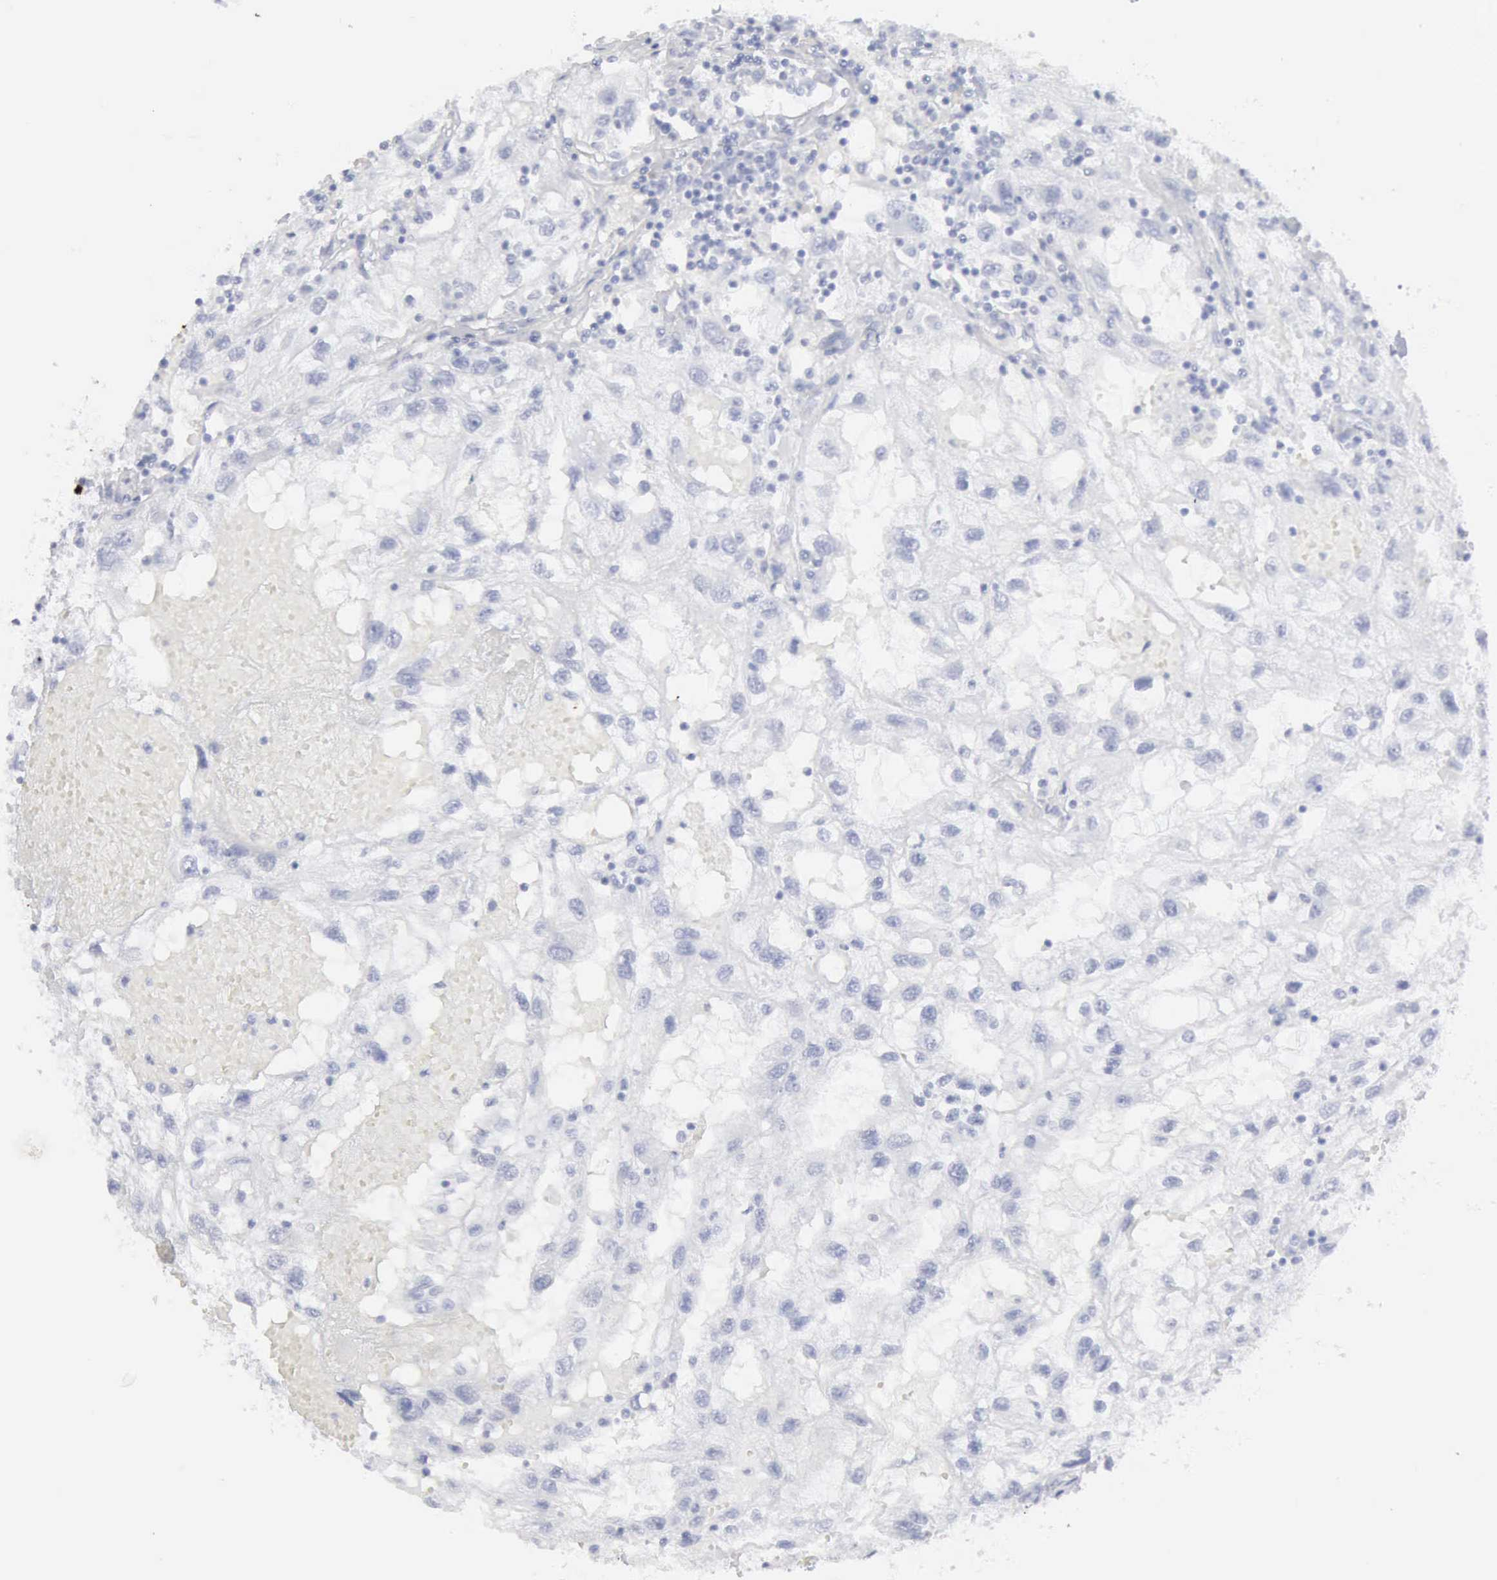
{"staining": {"intensity": "negative", "quantity": "none", "location": "none"}, "tissue": "renal cancer", "cell_type": "Tumor cells", "image_type": "cancer", "snomed": [{"axis": "morphology", "description": "Normal tissue, NOS"}, {"axis": "morphology", "description": "Adenocarcinoma, NOS"}, {"axis": "topography", "description": "Kidney"}], "caption": "The micrograph shows no significant staining in tumor cells of renal cancer (adenocarcinoma). (Brightfield microscopy of DAB immunohistochemistry (IHC) at high magnification).", "gene": "CMA1", "patient": {"sex": "male", "age": 71}}